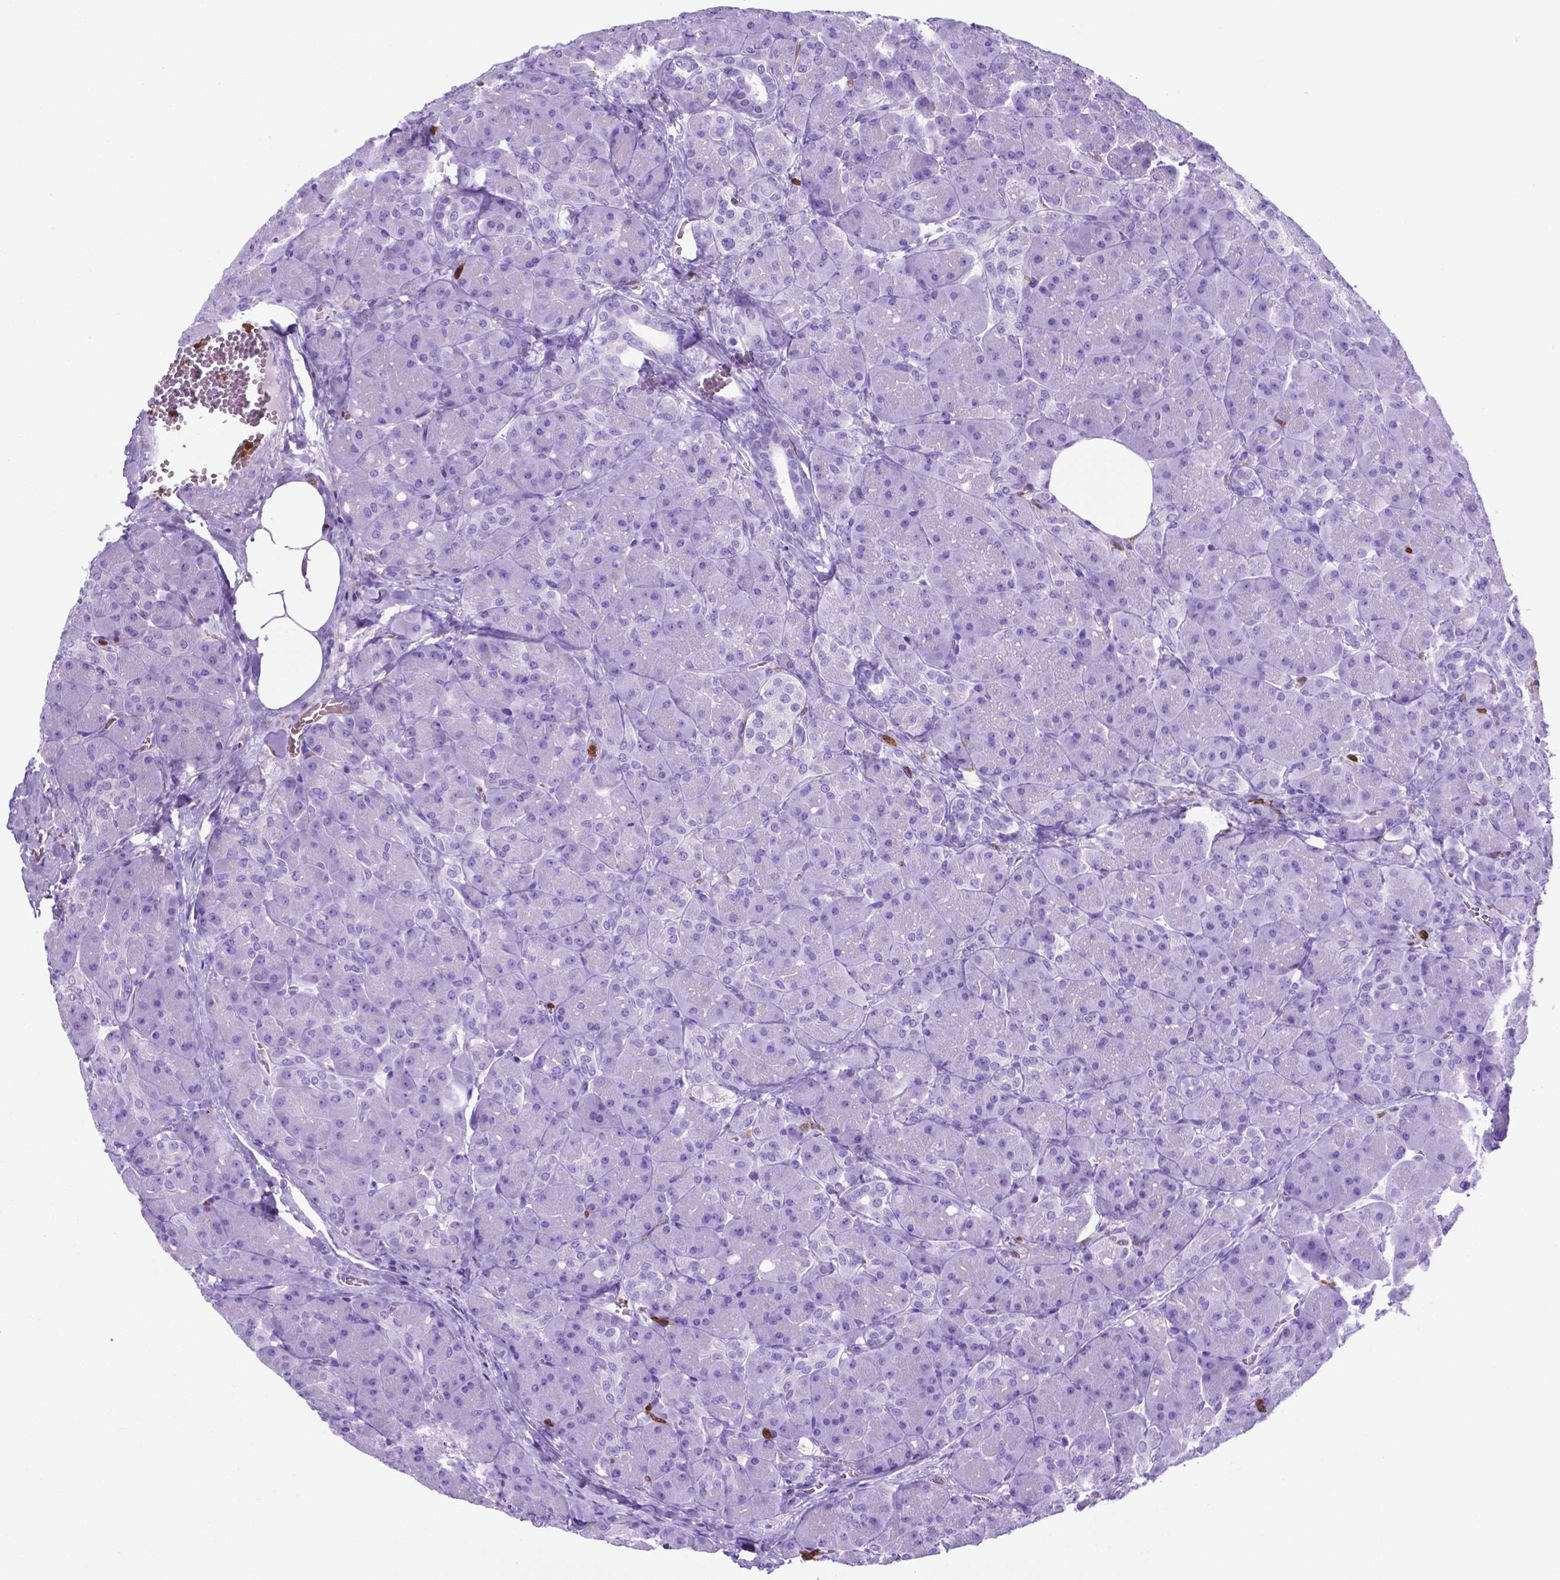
{"staining": {"intensity": "negative", "quantity": "none", "location": "none"}, "tissue": "pancreas", "cell_type": "Exocrine glandular cells", "image_type": "normal", "snomed": [{"axis": "morphology", "description": "Normal tissue, NOS"}, {"axis": "topography", "description": "Pancreas"}], "caption": "Image shows no protein positivity in exocrine glandular cells of benign pancreas. (Immunohistochemistry, brightfield microscopy, high magnification).", "gene": "LZTR1", "patient": {"sex": "male", "age": 55}}